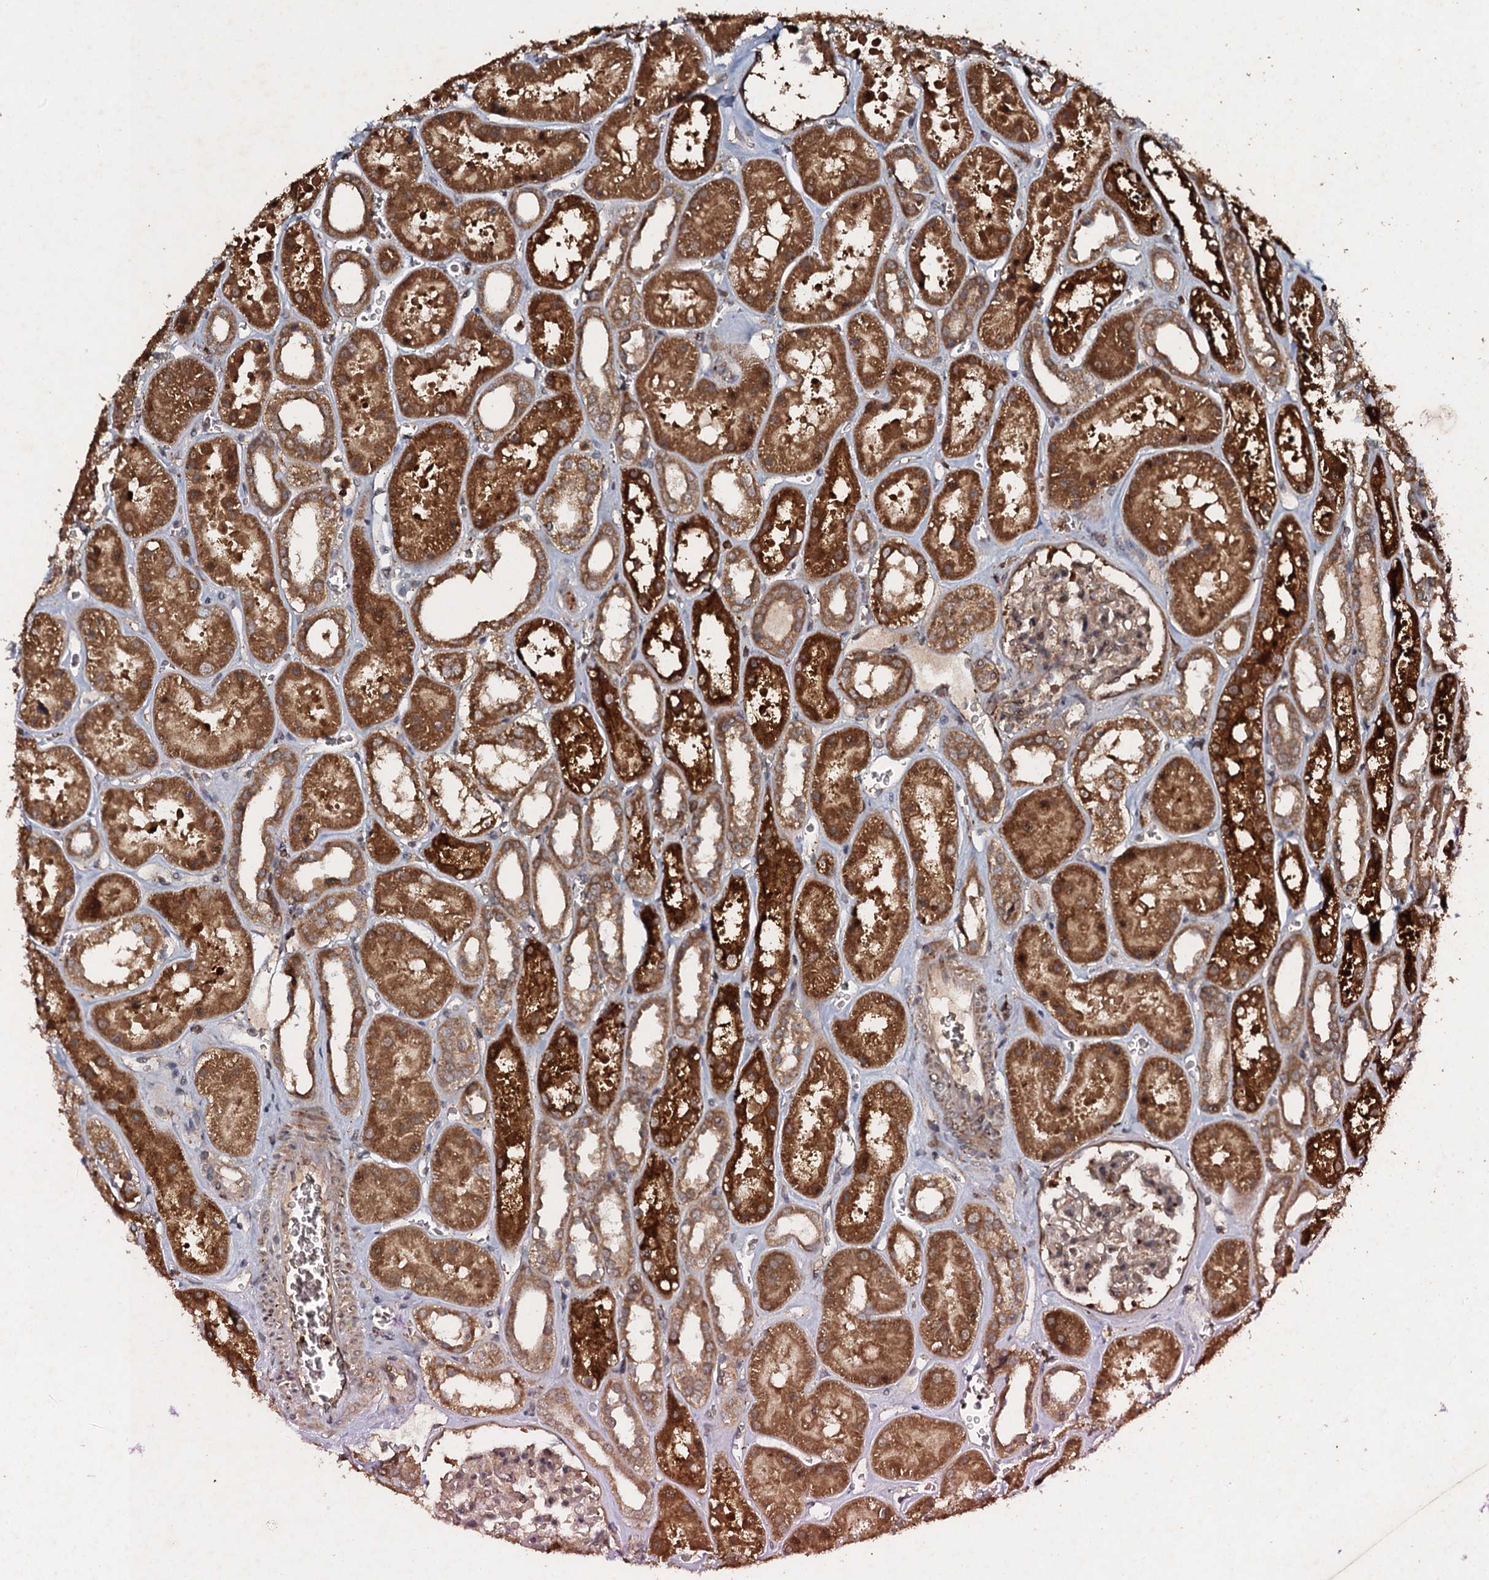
{"staining": {"intensity": "weak", "quantity": ">75%", "location": "cytoplasmic/membranous"}, "tissue": "kidney", "cell_type": "Cells in glomeruli", "image_type": "normal", "snomed": [{"axis": "morphology", "description": "Normal tissue, NOS"}, {"axis": "topography", "description": "Kidney"}], "caption": "Protein staining of normal kidney reveals weak cytoplasmic/membranous staining in approximately >75% of cells in glomeruli. (DAB IHC, brown staining for protein, blue staining for nuclei).", "gene": "ADGRG3", "patient": {"sex": "female", "age": 41}}